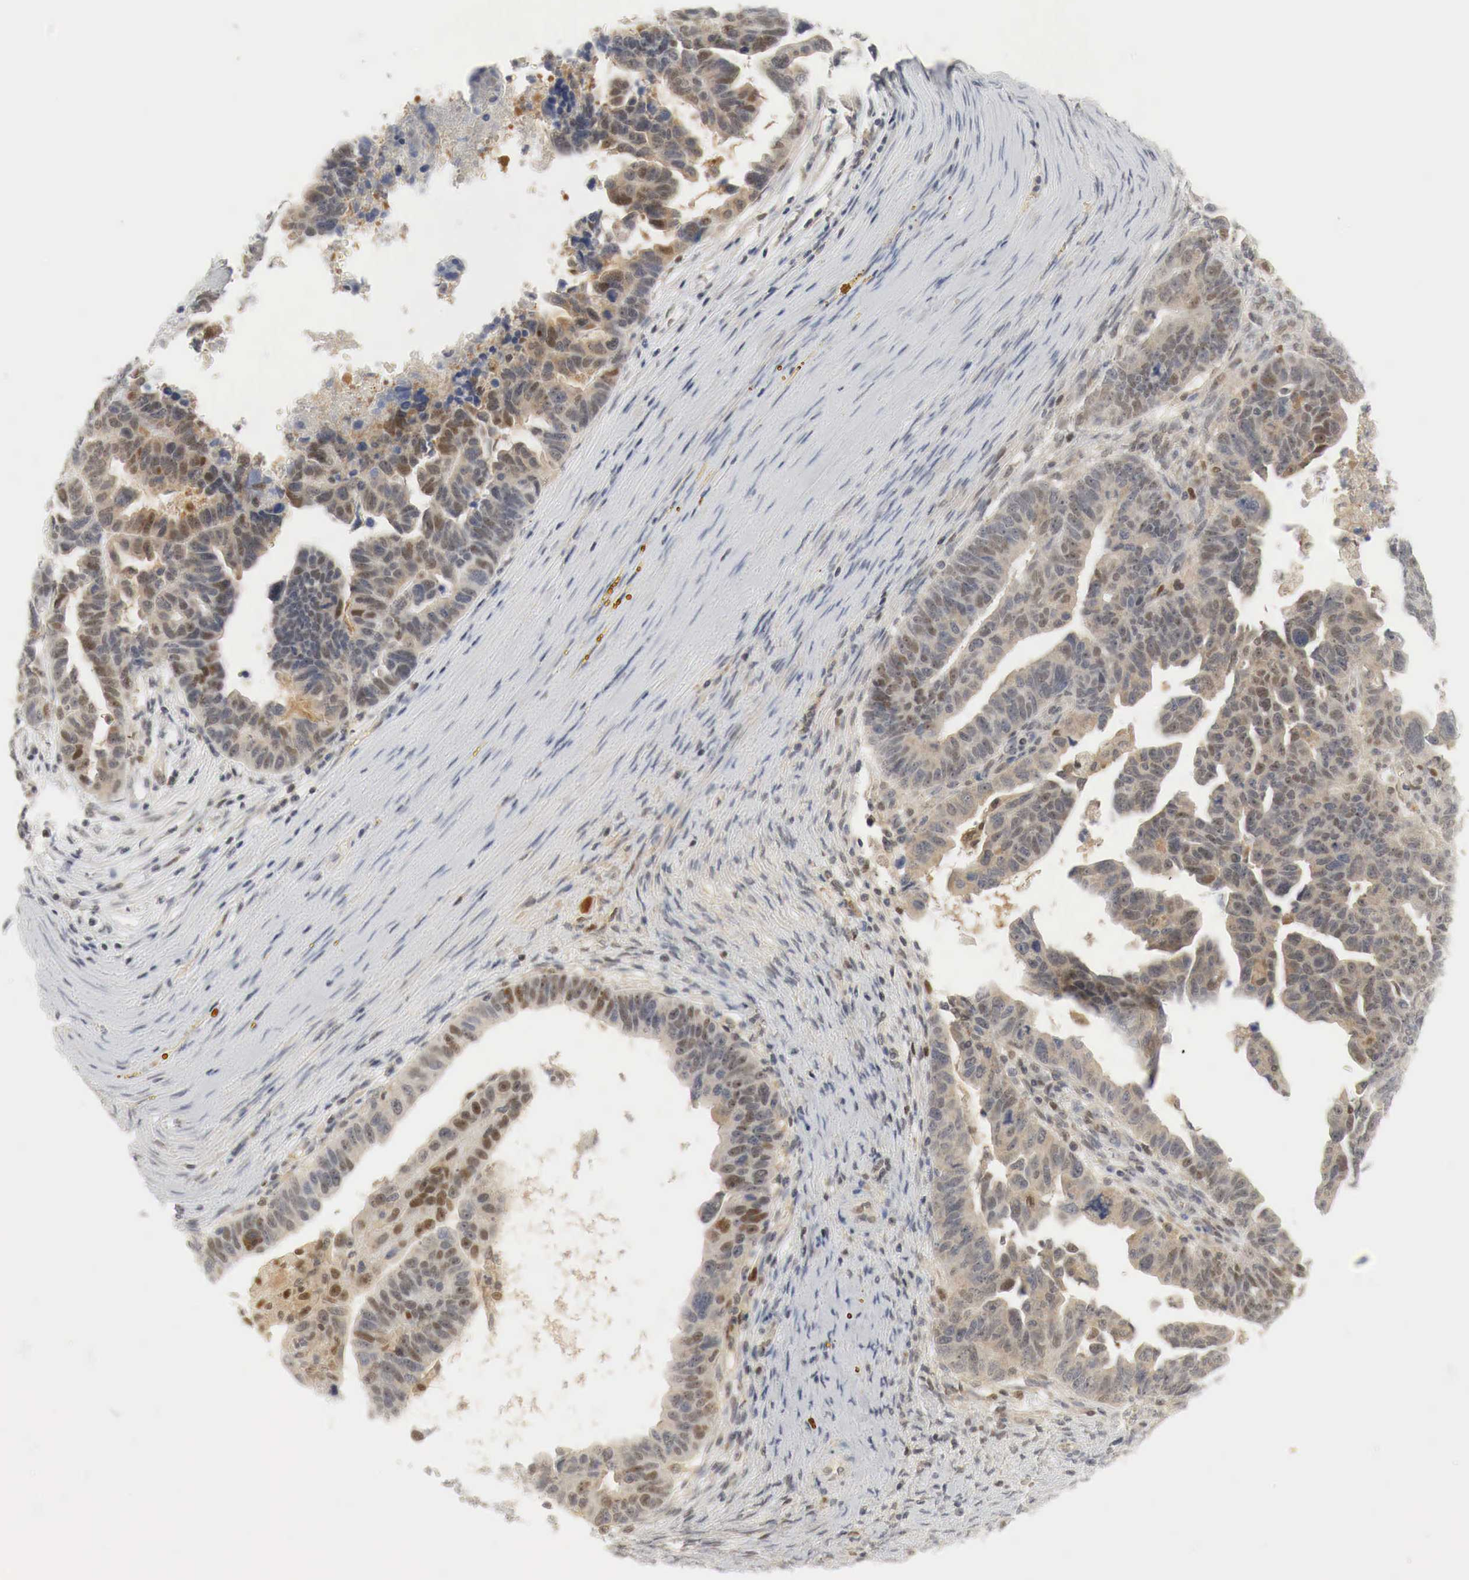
{"staining": {"intensity": "moderate", "quantity": "25%-75%", "location": "cytoplasmic/membranous,nuclear"}, "tissue": "ovarian cancer", "cell_type": "Tumor cells", "image_type": "cancer", "snomed": [{"axis": "morphology", "description": "Carcinoma, endometroid"}, {"axis": "morphology", "description": "Cystadenocarcinoma, serous, NOS"}, {"axis": "topography", "description": "Ovary"}], "caption": "Immunohistochemical staining of ovarian endometroid carcinoma demonstrates moderate cytoplasmic/membranous and nuclear protein positivity in approximately 25%-75% of tumor cells.", "gene": "MYC", "patient": {"sex": "female", "age": 45}}